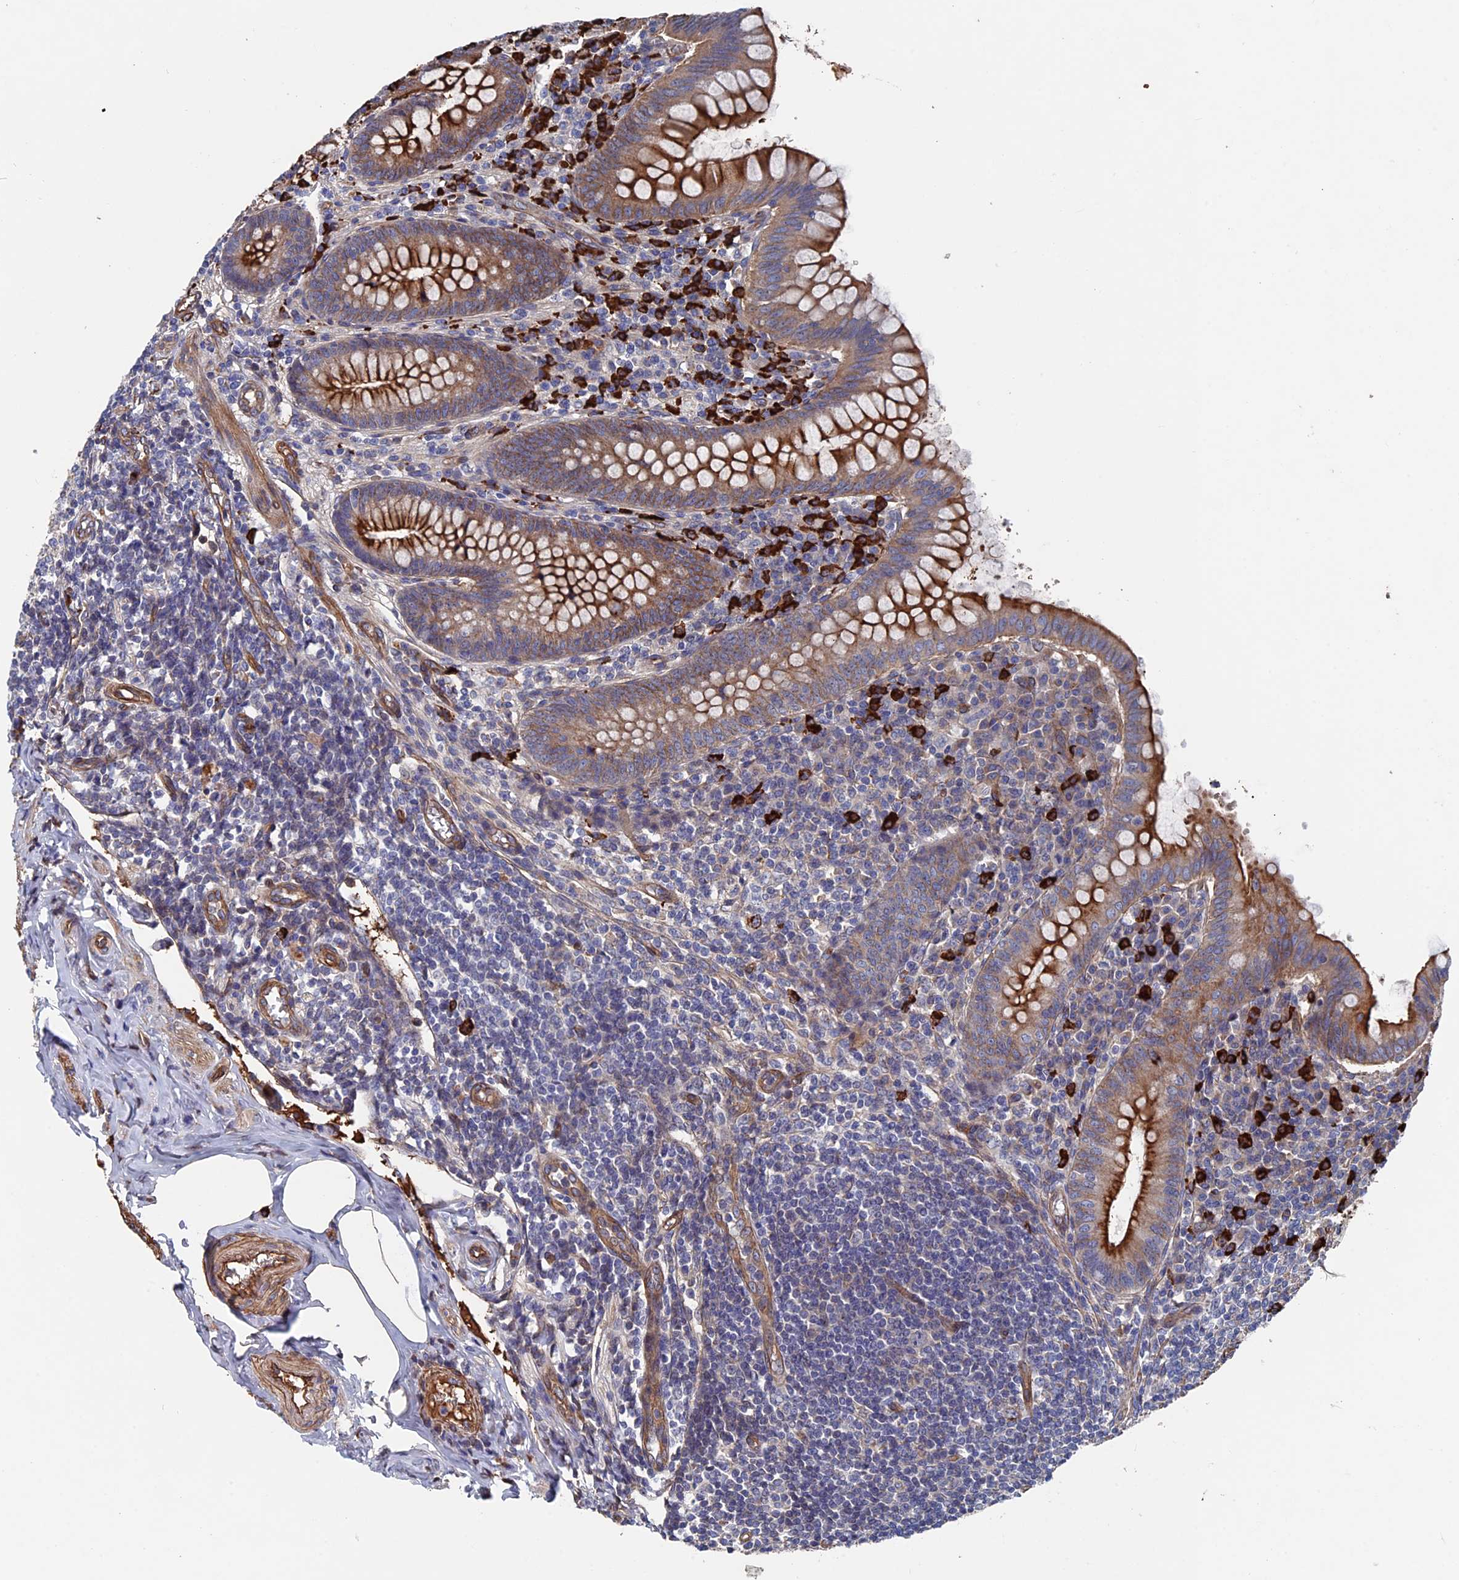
{"staining": {"intensity": "moderate", "quantity": ">75%", "location": "cytoplasmic/membranous"}, "tissue": "appendix", "cell_type": "Glandular cells", "image_type": "normal", "snomed": [{"axis": "morphology", "description": "Normal tissue, NOS"}, {"axis": "topography", "description": "Appendix"}], "caption": "Immunohistochemistry (IHC) of benign appendix displays medium levels of moderate cytoplasmic/membranous staining in approximately >75% of glandular cells. (brown staining indicates protein expression, while blue staining denotes nuclei).", "gene": "RPUSD1", "patient": {"sex": "female", "age": 33}}